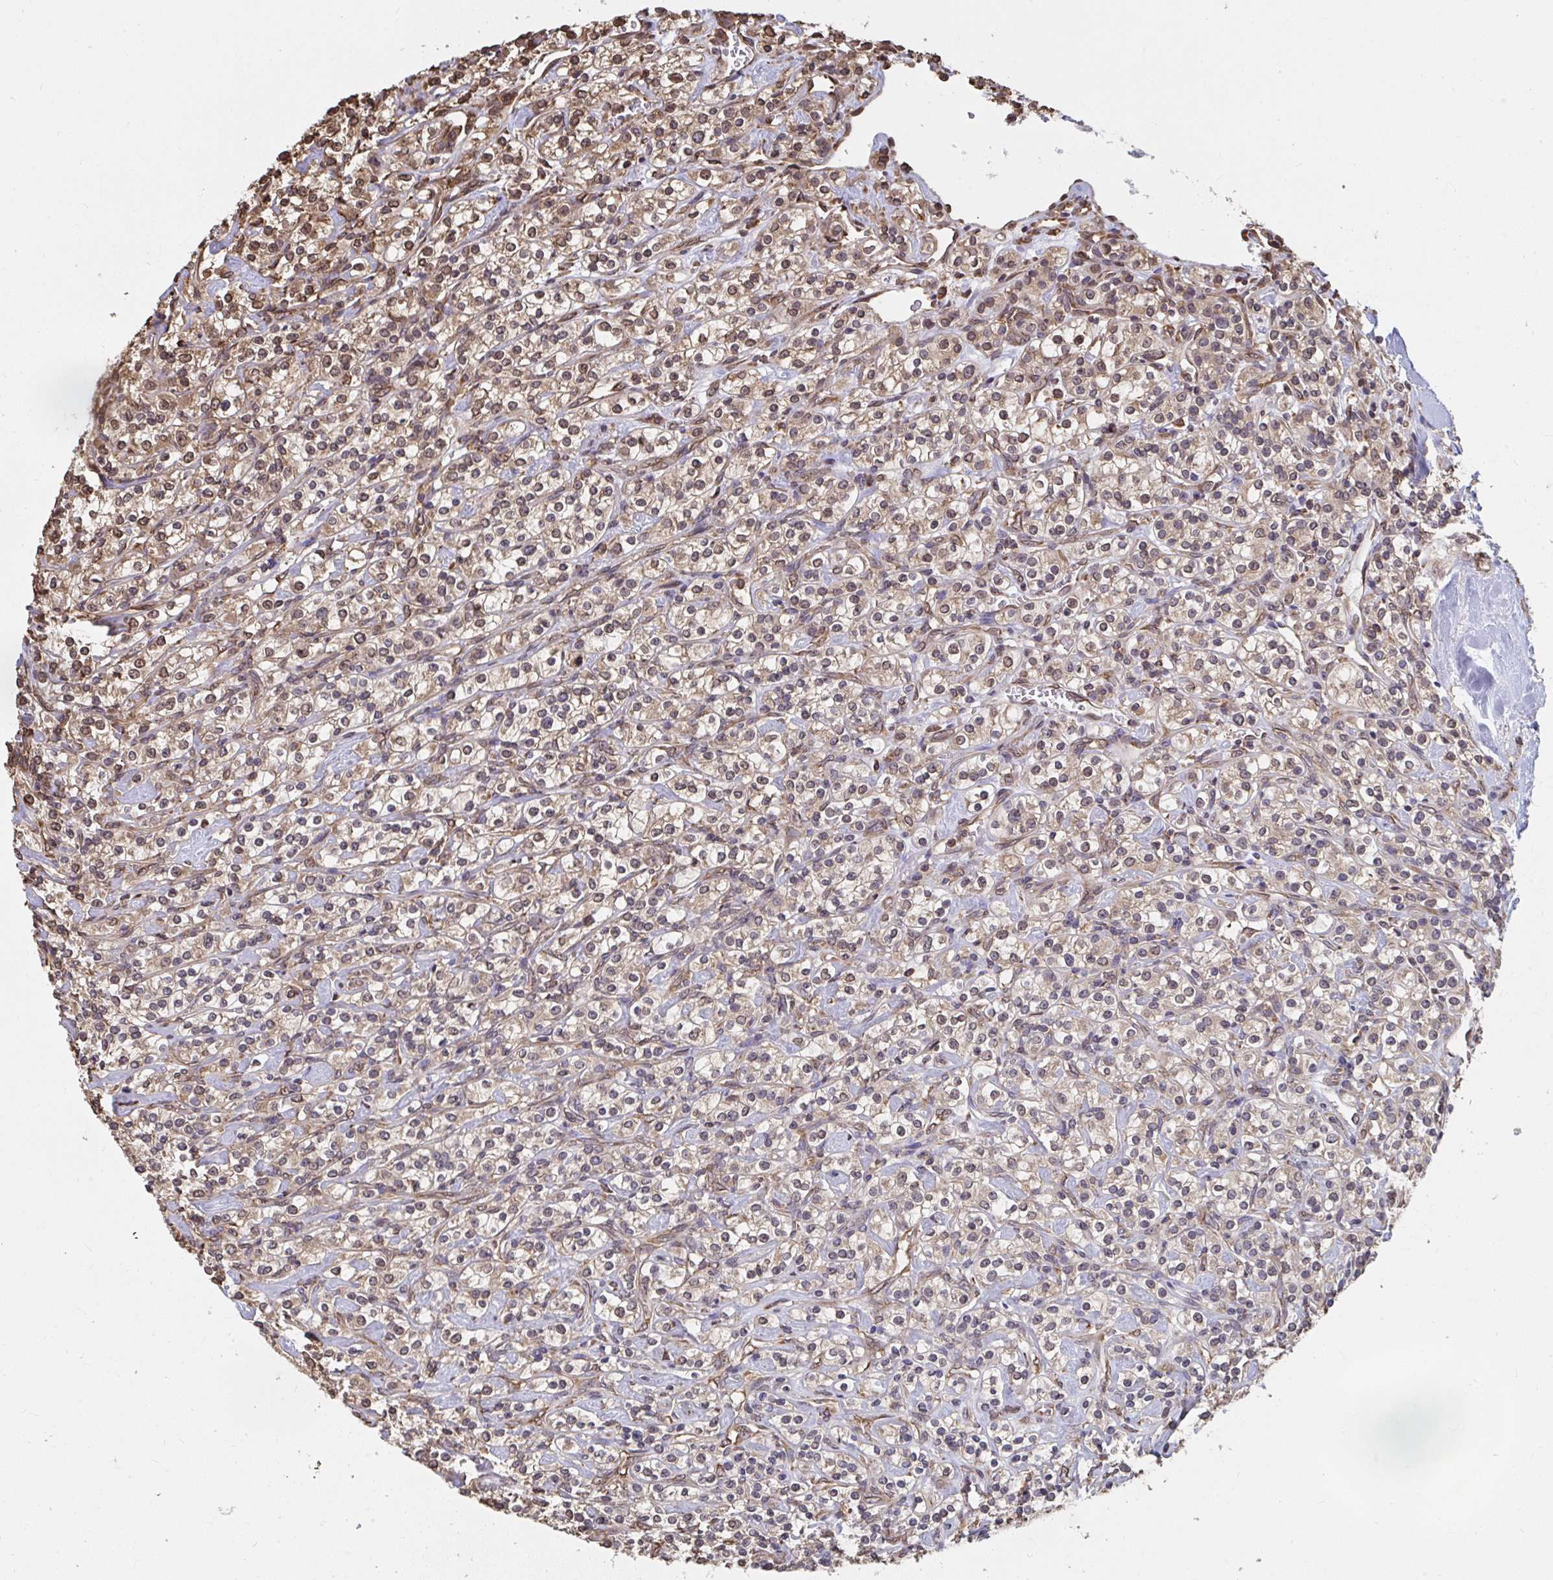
{"staining": {"intensity": "weak", "quantity": ">75%", "location": "cytoplasmic/membranous,nuclear"}, "tissue": "renal cancer", "cell_type": "Tumor cells", "image_type": "cancer", "snomed": [{"axis": "morphology", "description": "Adenocarcinoma, NOS"}, {"axis": "topography", "description": "Kidney"}], "caption": "Tumor cells show low levels of weak cytoplasmic/membranous and nuclear expression in approximately >75% of cells in human renal cancer (adenocarcinoma). Immunohistochemistry stains the protein of interest in brown and the nuclei are stained blue.", "gene": "SYNCRIP", "patient": {"sex": "male", "age": 77}}